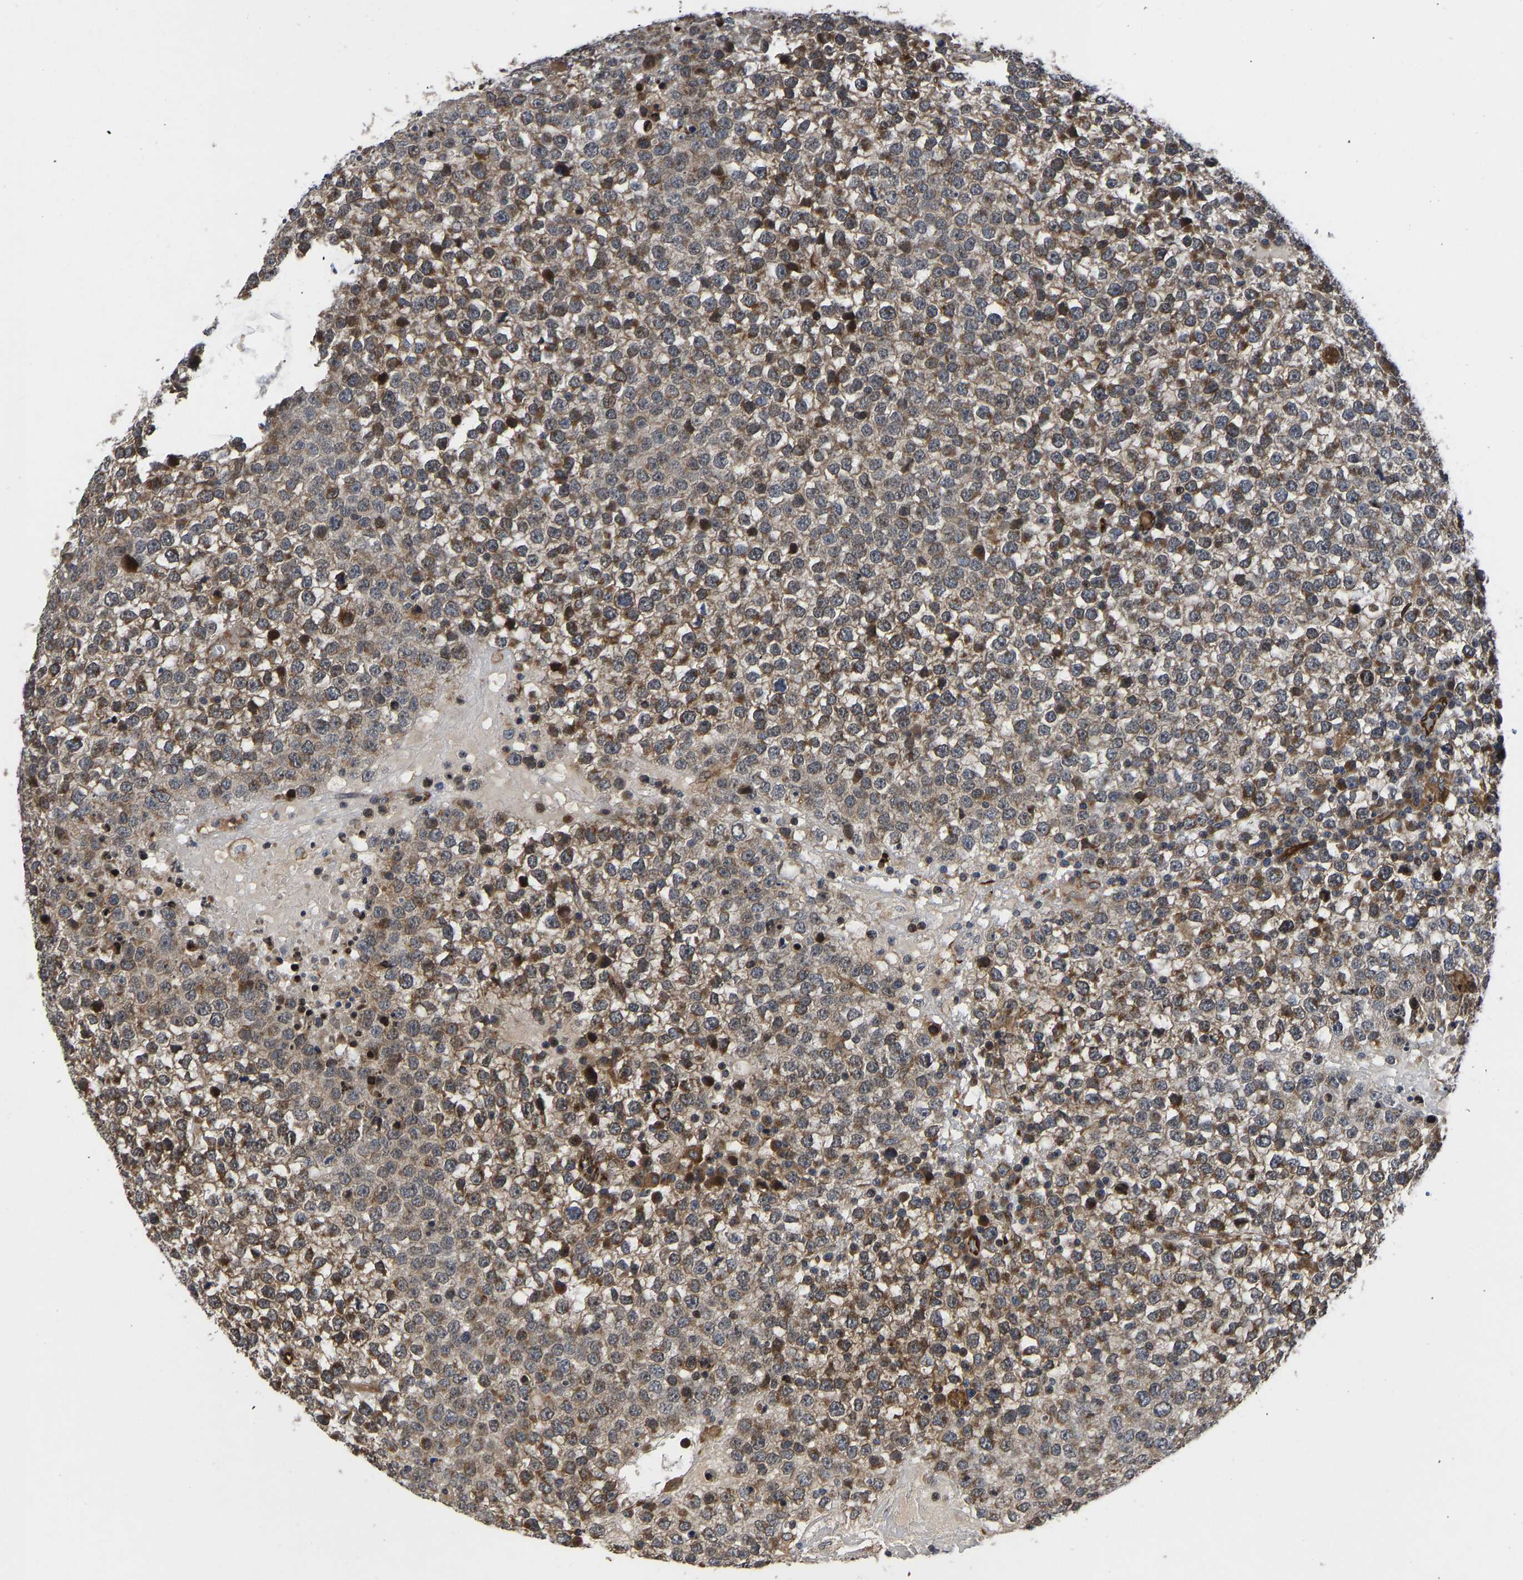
{"staining": {"intensity": "moderate", "quantity": ">75%", "location": "cytoplasmic/membranous,nuclear"}, "tissue": "testis cancer", "cell_type": "Tumor cells", "image_type": "cancer", "snomed": [{"axis": "morphology", "description": "Seminoma, NOS"}, {"axis": "topography", "description": "Testis"}], "caption": "A brown stain shows moderate cytoplasmic/membranous and nuclear positivity of a protein in human testis cancer tumor cells.", "gene": "FRRS1", "patient": {"sex": "male", "age": 65}}